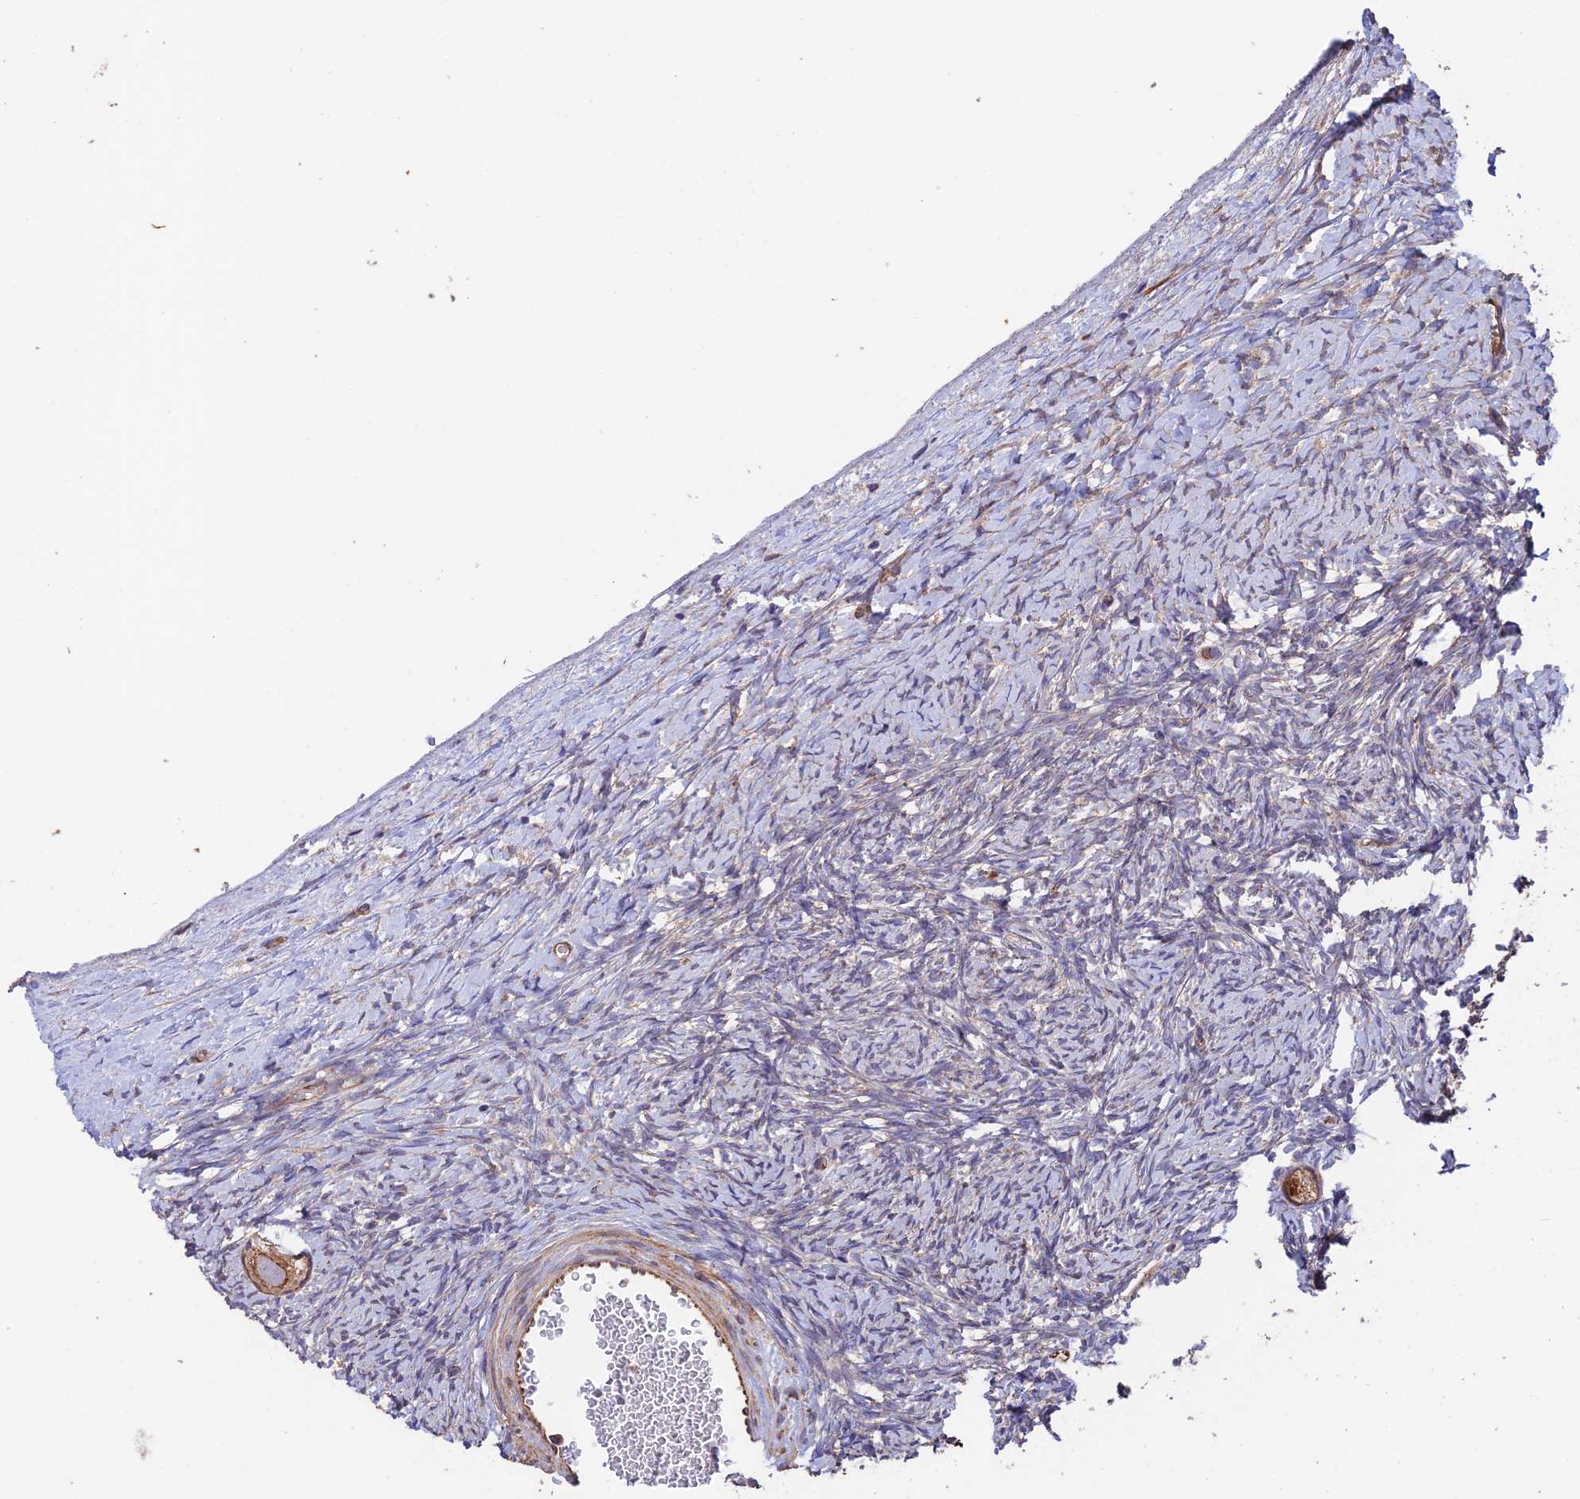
{"staining": {"intensity": "moderate", "quantity": ">75%", "location": "cytoplasmic/membranous"}, "tissue": "ovary", "cell_type": "Follicle cells", "image_type": "normal", "snomed": [{"axis": "morphology", "description": "Normal tissue, NOS"}, {"axis": "morphology", "description": "Developmental malformation"}, {"axis": "topography", "description": "Ovary"}], "caption": "A brown stain labels moderate cytoplasmic/membranous positivity of a protein in follicle cells of normal ovary.", "gene": "EMC3", "patient": {"sex": "female", "age": 39}}